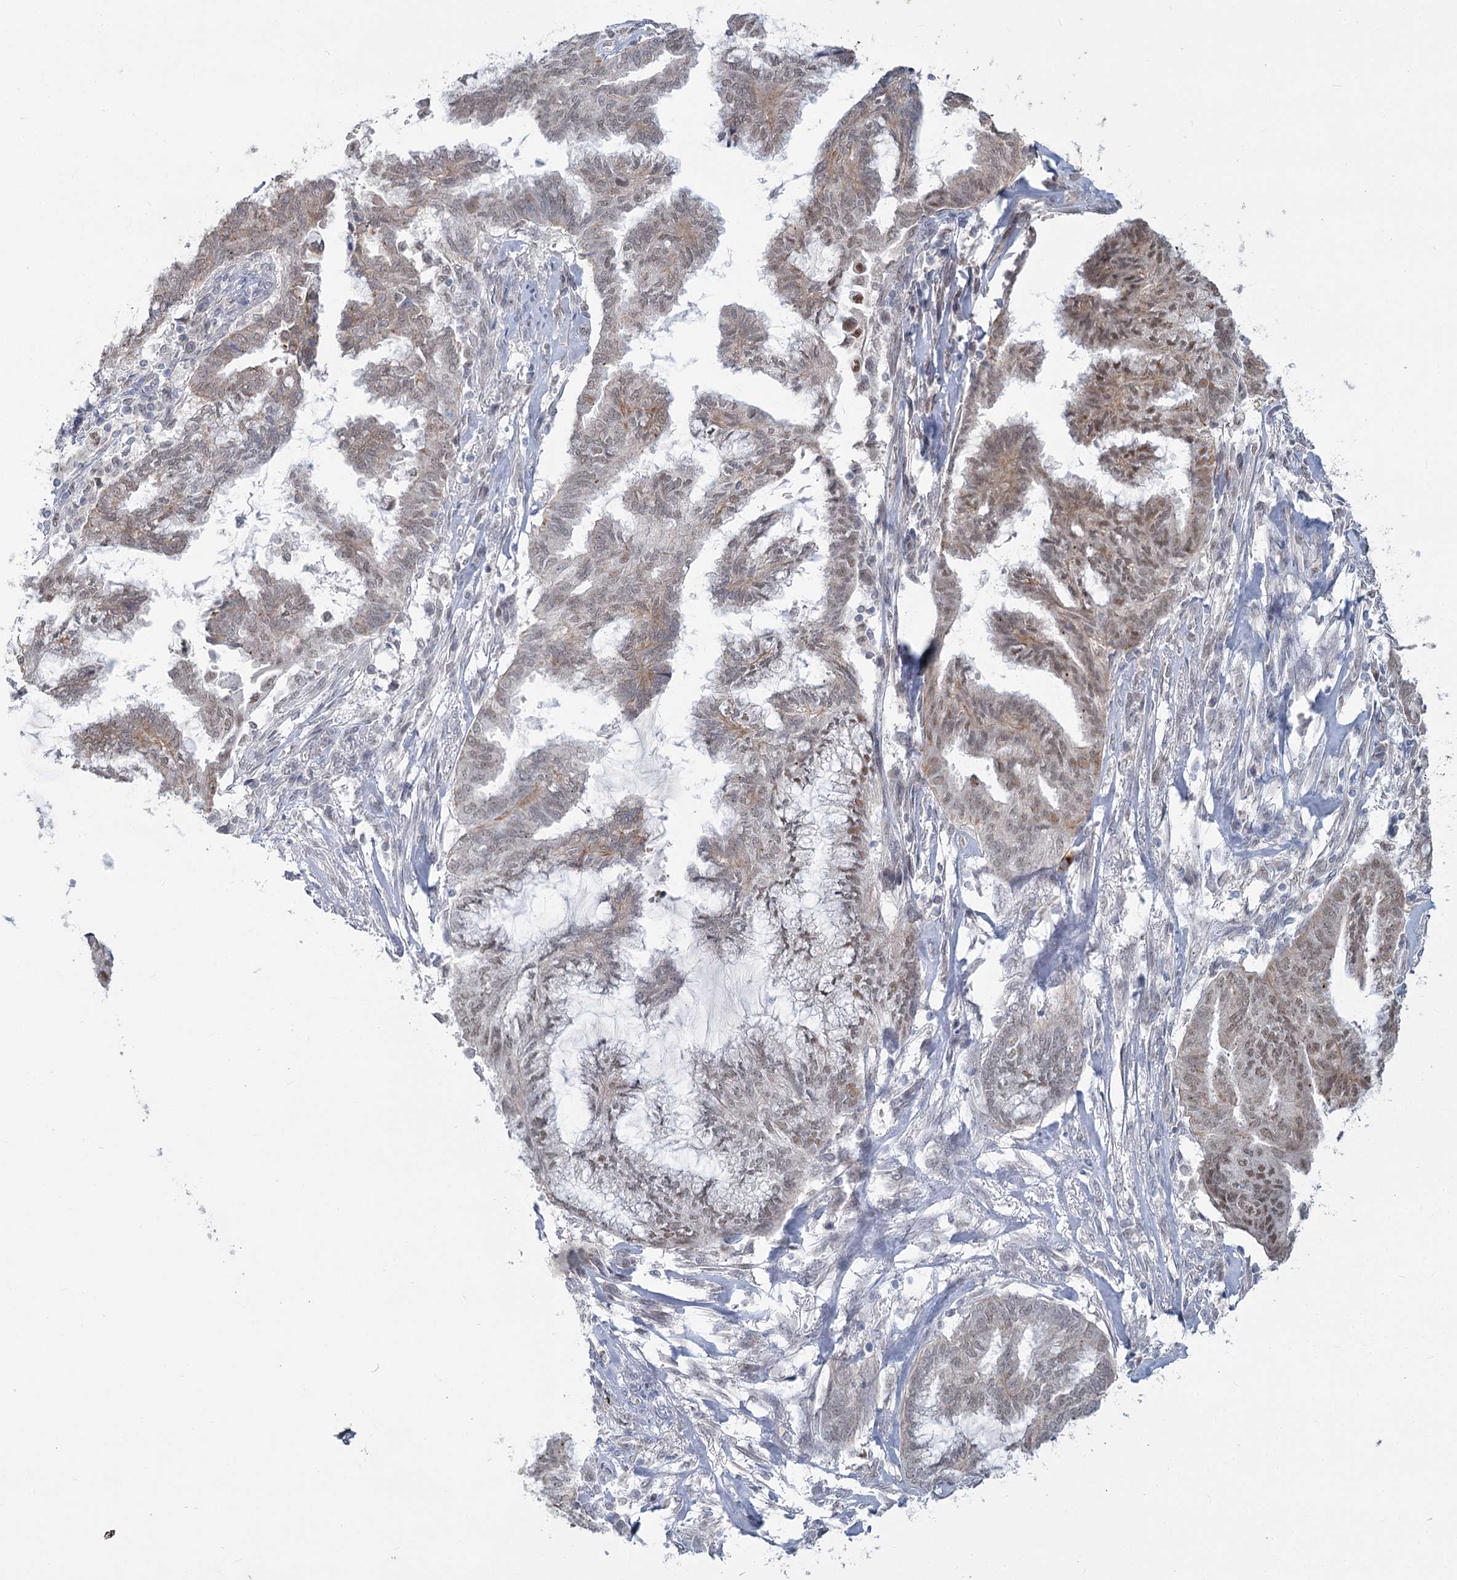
{"staining": {"intensity": "moderate", "quantity": "<25%", "location": "nuclear"}, "tissue": "endometrial cancer", "cell_type": "Tumor cells", "image_type": "cancer", "snomed": [{"axis": "morphology", "description": "Adenocarcinoma, NOS"}, {"axis": "topography", "description": "Endometrium"}], "caption": "A photomicrograph of endometrial cancer (adenocarcinoma) stained for a protein demonstrates moderate nuclear brown staining in tumor cells.", "gene": "MTG1", "patient": {"sex": "female", "age": 86}}